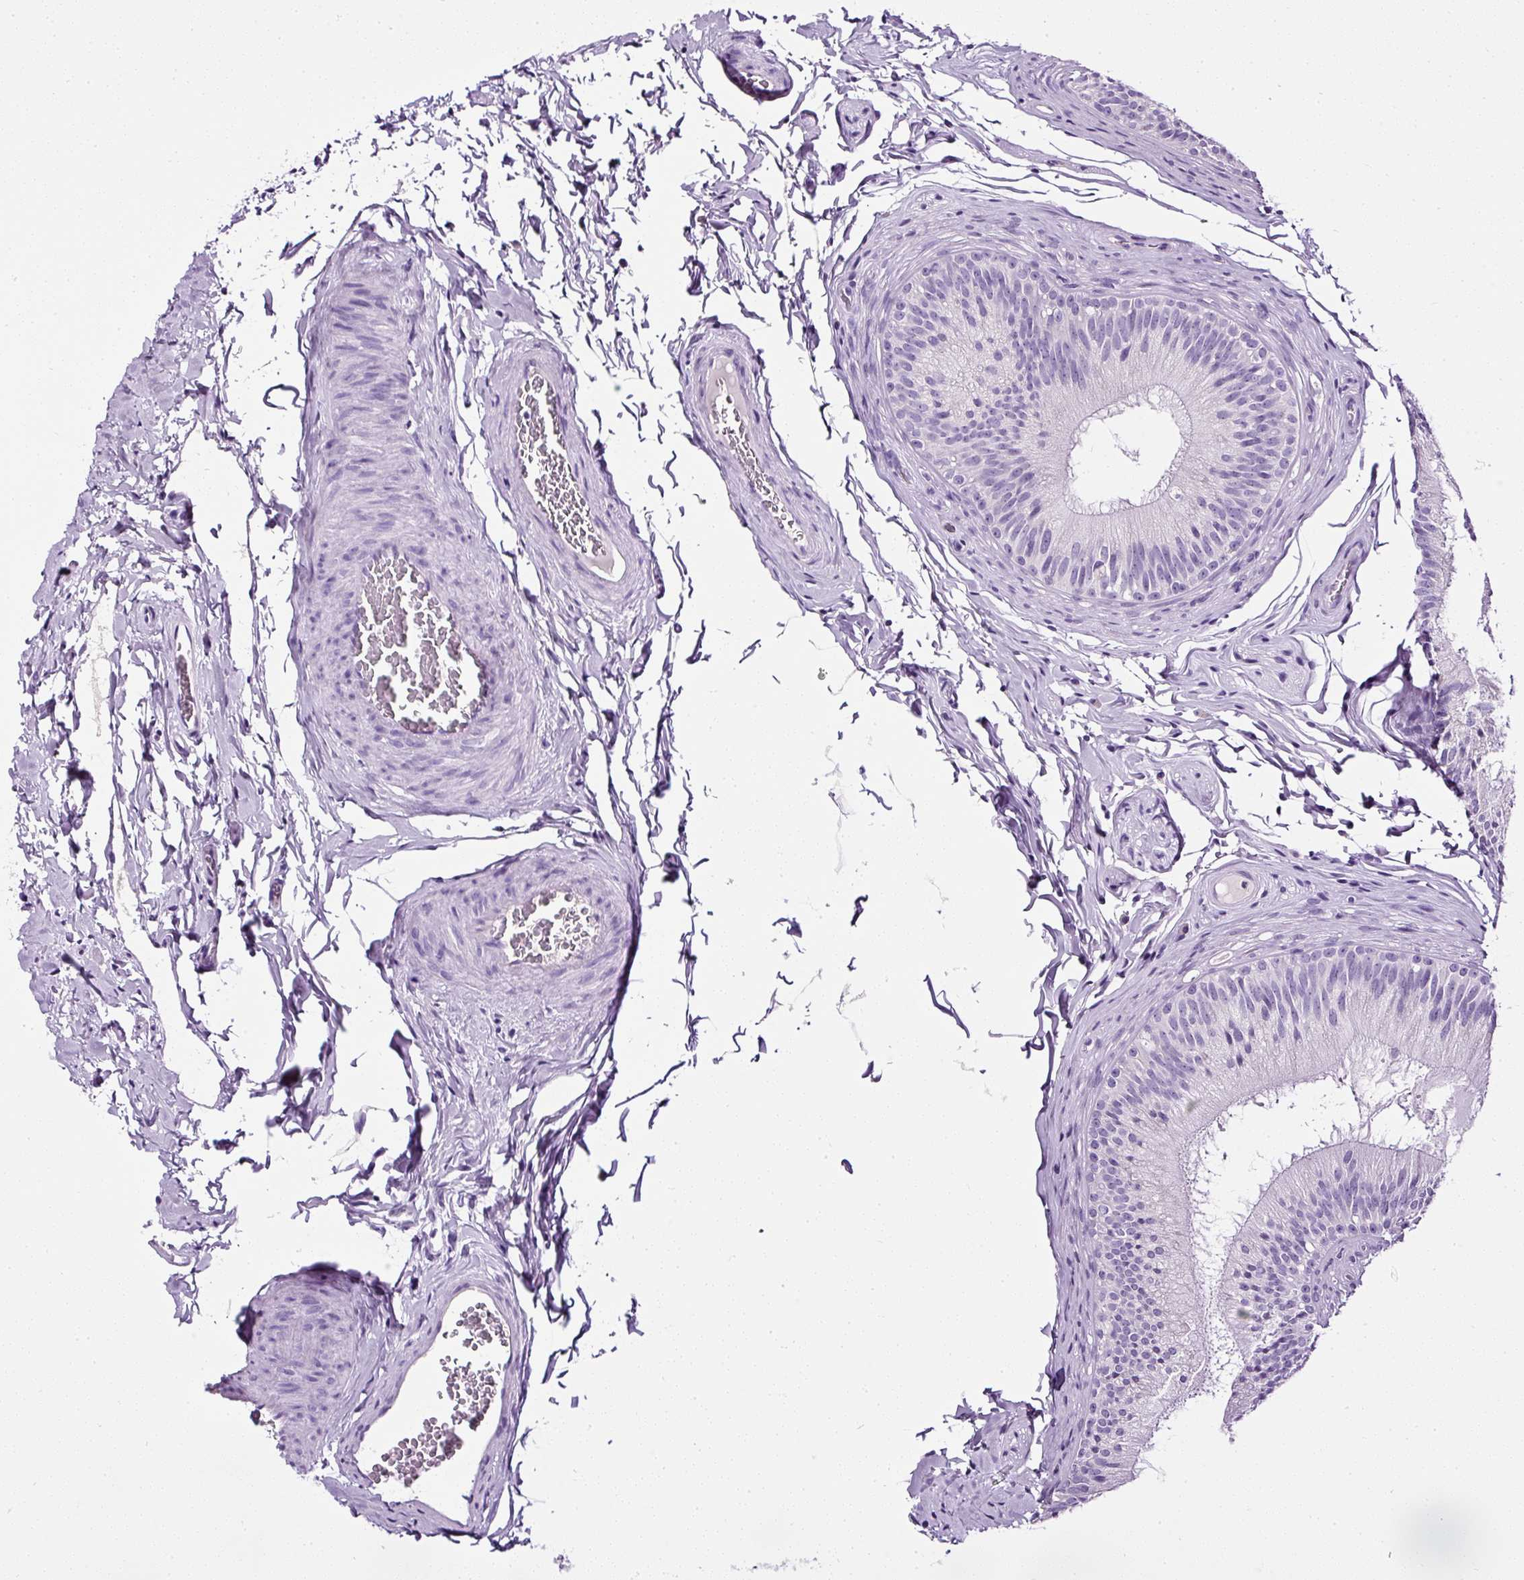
{"staining": {"intensity": "negative", "quantity": "none", "location": "none"}, "tissue": "epididymis", "cell_type": "Glandular cells", "image_type": "normal", "snomed": [{"axis": "morphology", "description": "Normal tissue, NOS"}, {"axis": "topography", "description": "Epididymis"}], "caption": "High magnification brightfield microscopy of benign epididymis stained with DAB (brown) and counterstained with hematoxylin (blue): glandular cells show no significant positivity.", "gene": "ATP2A1", "patient": {"sex": "male", "age": 24}}